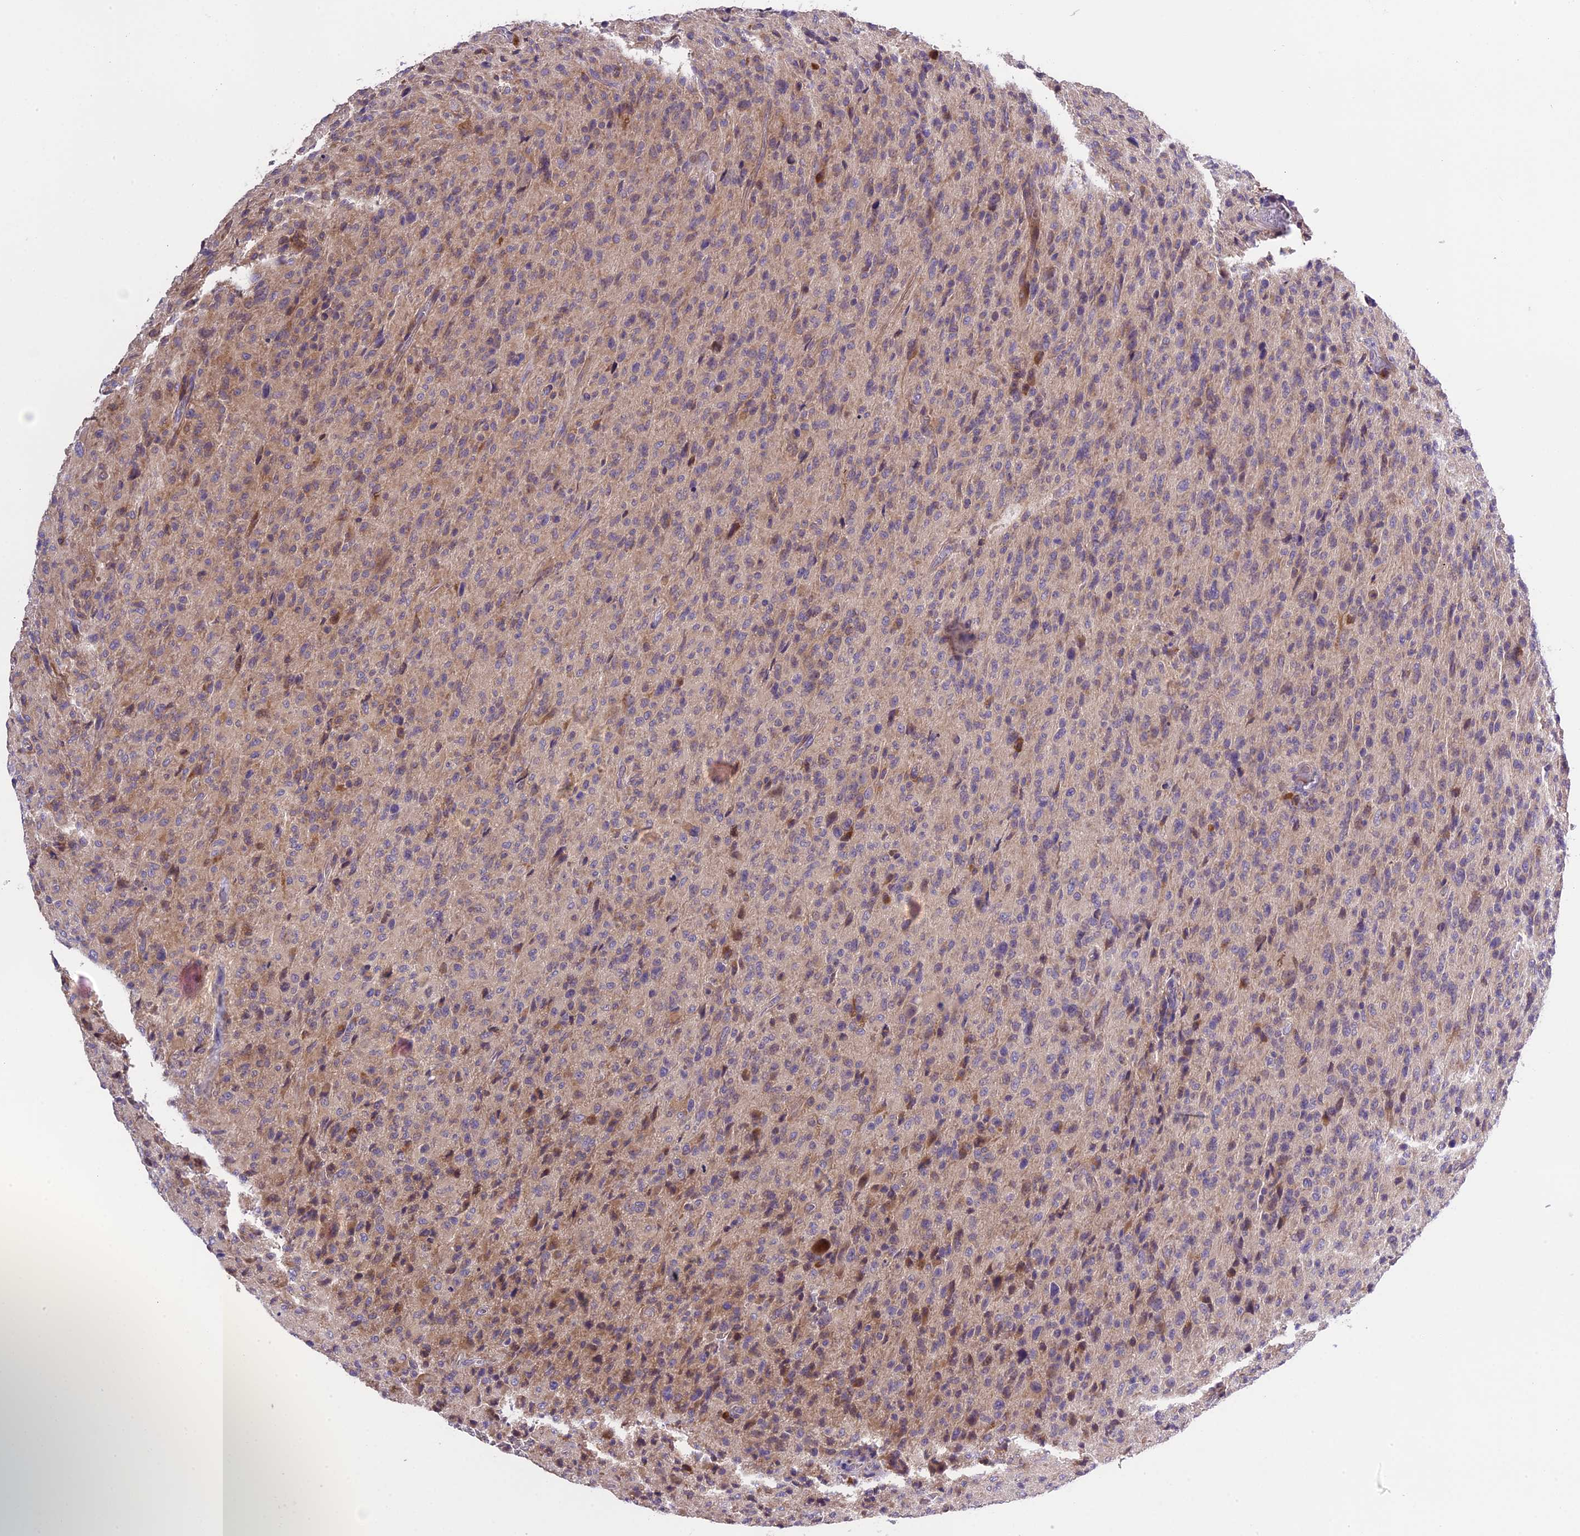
{"staining": {"intensity": "weak", "quantity": "<25%", "location": "cytoplasmic/membranous"}, "tissue": "glioma", "cell_type": "Tumor cells", "image_type": "cancer", "snomed": [{"axis": "morphology", "description": "Glioma, malignant, High grade"}, {"axis": "topography", "description": "Brain"}], "caption": "Tumor cells show no significant protein staining in glioma.", "gene": "ABCC10", "patient": {"sex": "female", "age": 57}}